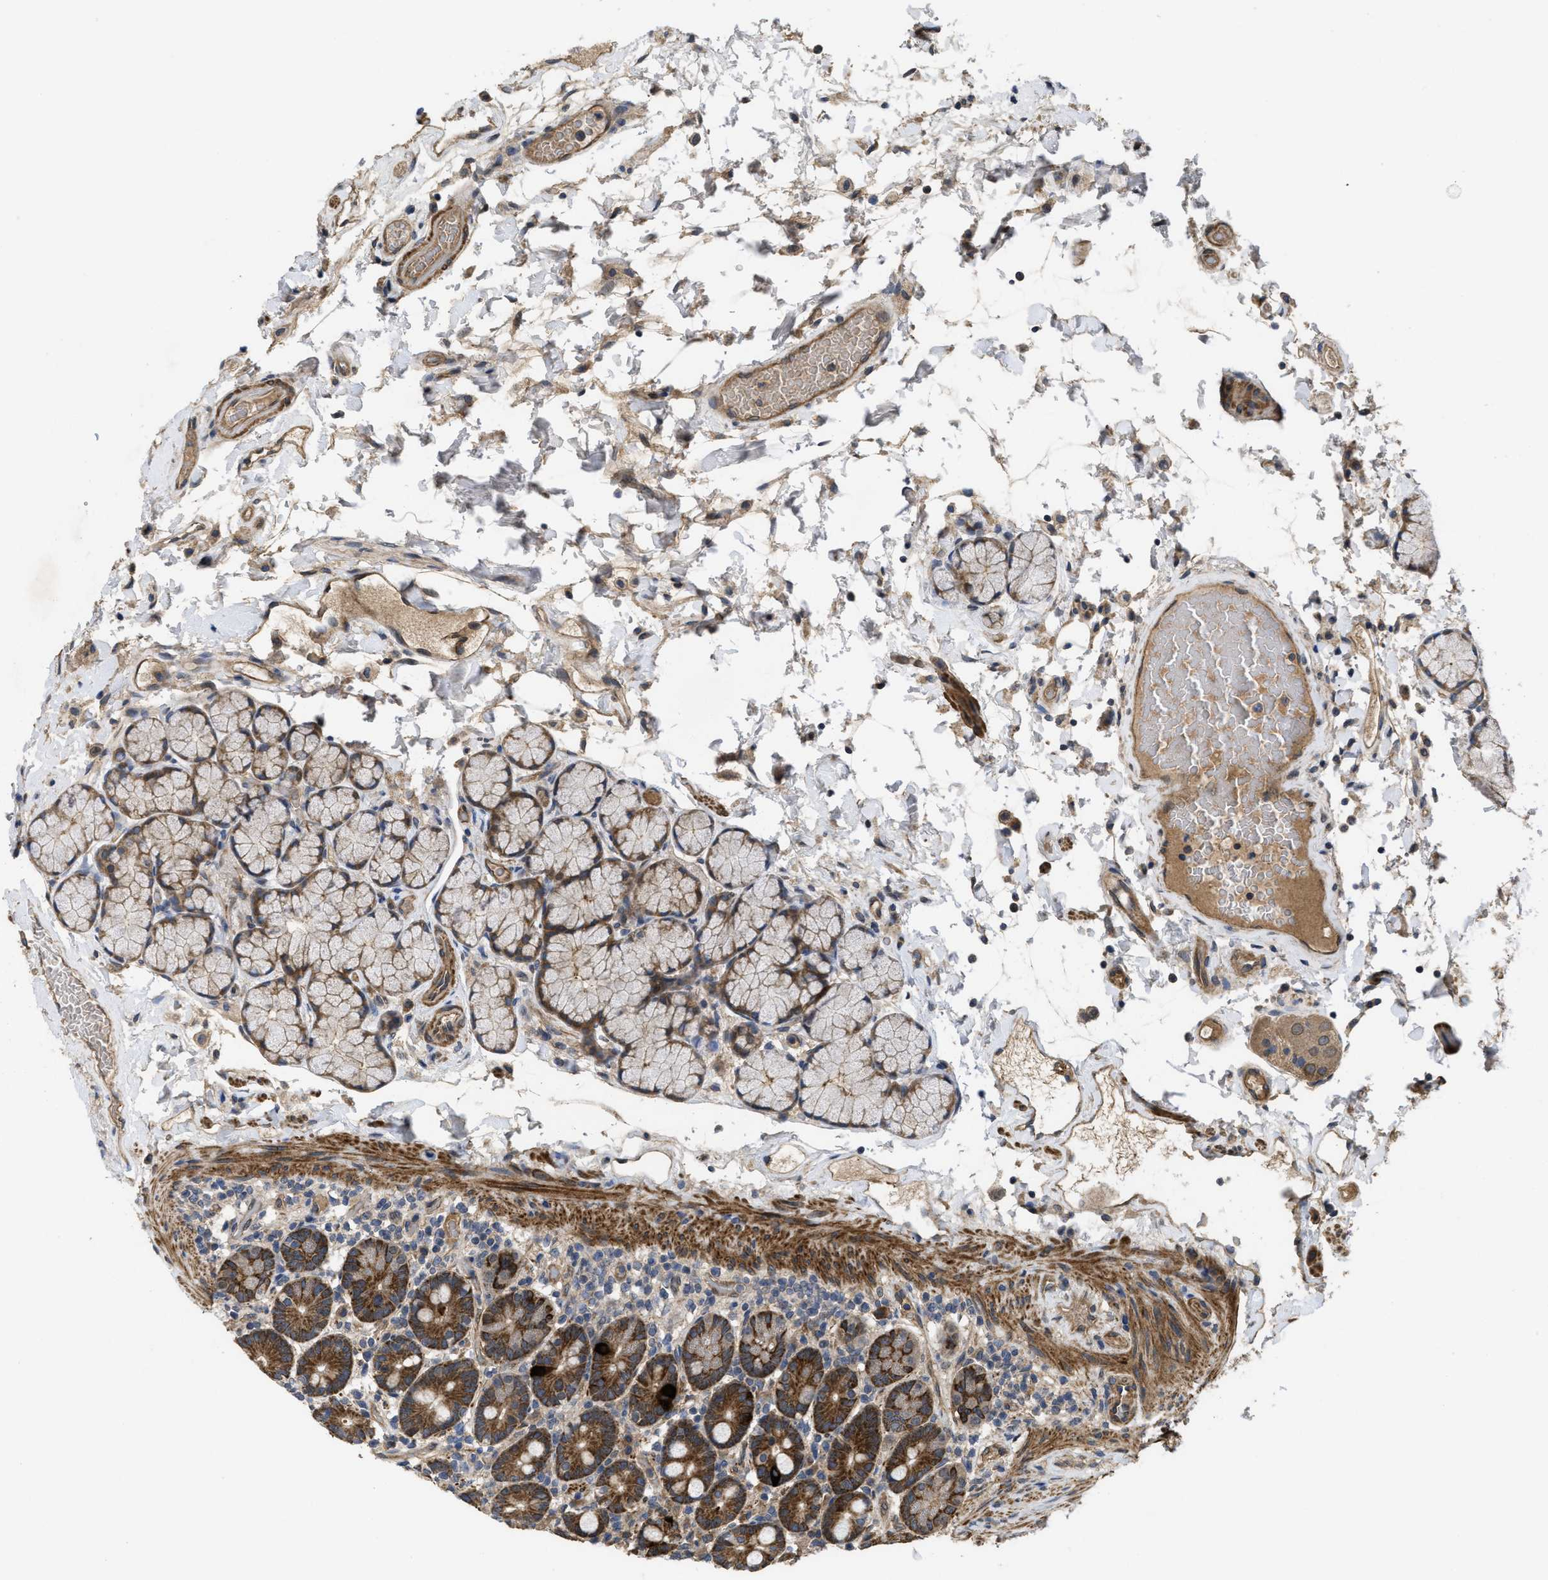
{"staining": {"intensity": "strong", "quantity": ">75%", "location": "cytoplasmic/membranous"}, "tissue": "duodenum", "cell_type": "Glandular cells", "image_type": "normal", "snomed": [{"axis": "morphology", "description": "Normal tissue, NOS"}, {"axis": "topography", "description": "Small intestine, NOS"}], "caption": "This photomicrograph exhibits immunohistochemistry staining of unremarkable duodenum, with high strong cytoplasmic/membranous positivity in approximately >75% of glandular cells.", "gene": "FZD6", "patient": {"sex": "female", "age": 71}}